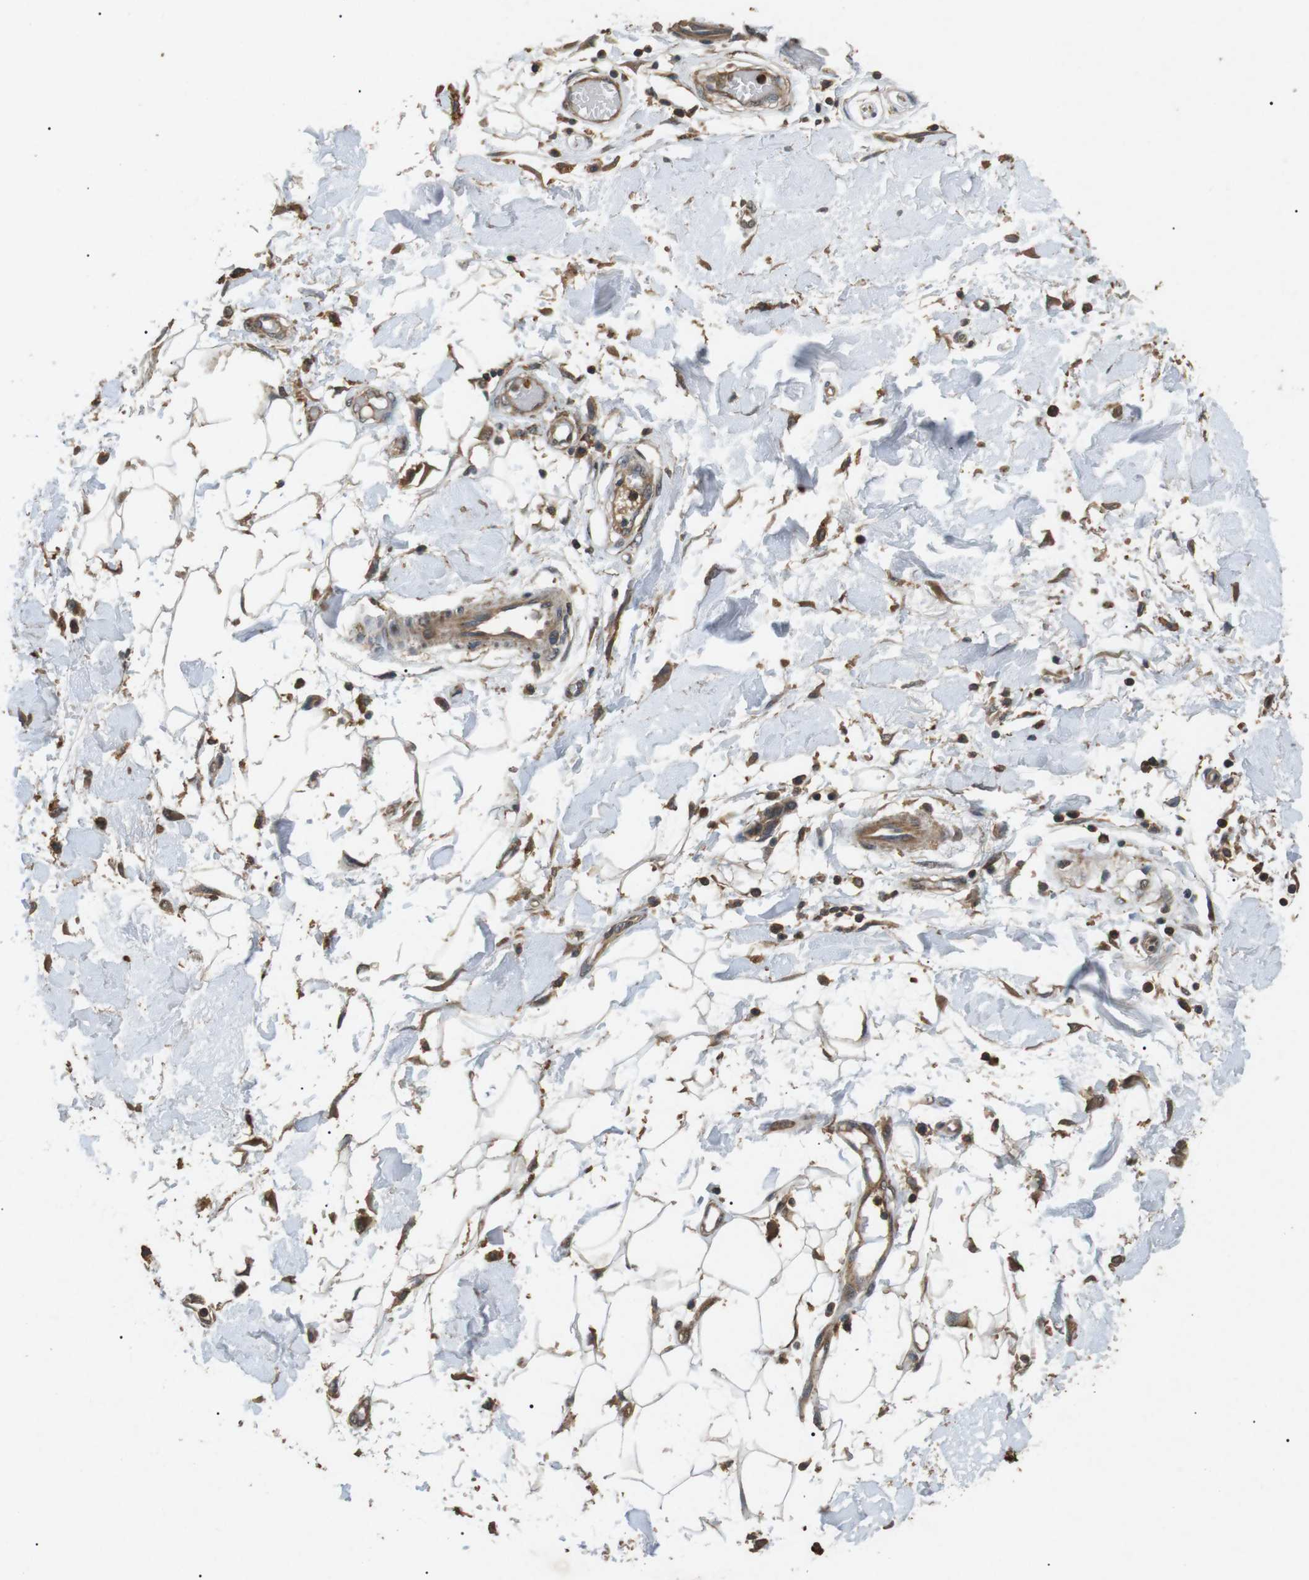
{"staining": {"intensity": "weak", "quantity": ">75%", "location": "cytoplasmic/membranous"}, "tissue": "adipose tissue", "cell_type": "Adipocytes", "image_type": "normal", "snomed": [{"axis": "morphology", "description": "Normal tissue, NOS"}, {"axis": "morphology", "description": "Squamous cell carcinoma, NOS"}, {"axis": "topography", "description": "Skin"}, {"axis": "topography", "description": "Peripheral nerve tissue"}], "caption": "Immunohistochemical staining of normal human adipose tissue exhibits low levels of weak cytoplasmic/membranous expression in approximately >75% of adipocytes. The protein of interest is stained brown, and the nuclei are stained in blue (DAB (3,3'-diaminobenzidine) IHC with brightfield microscopy, high magnification).", "gene": "TBC1D15", "patient": {"sex": "male", "age": 83}}